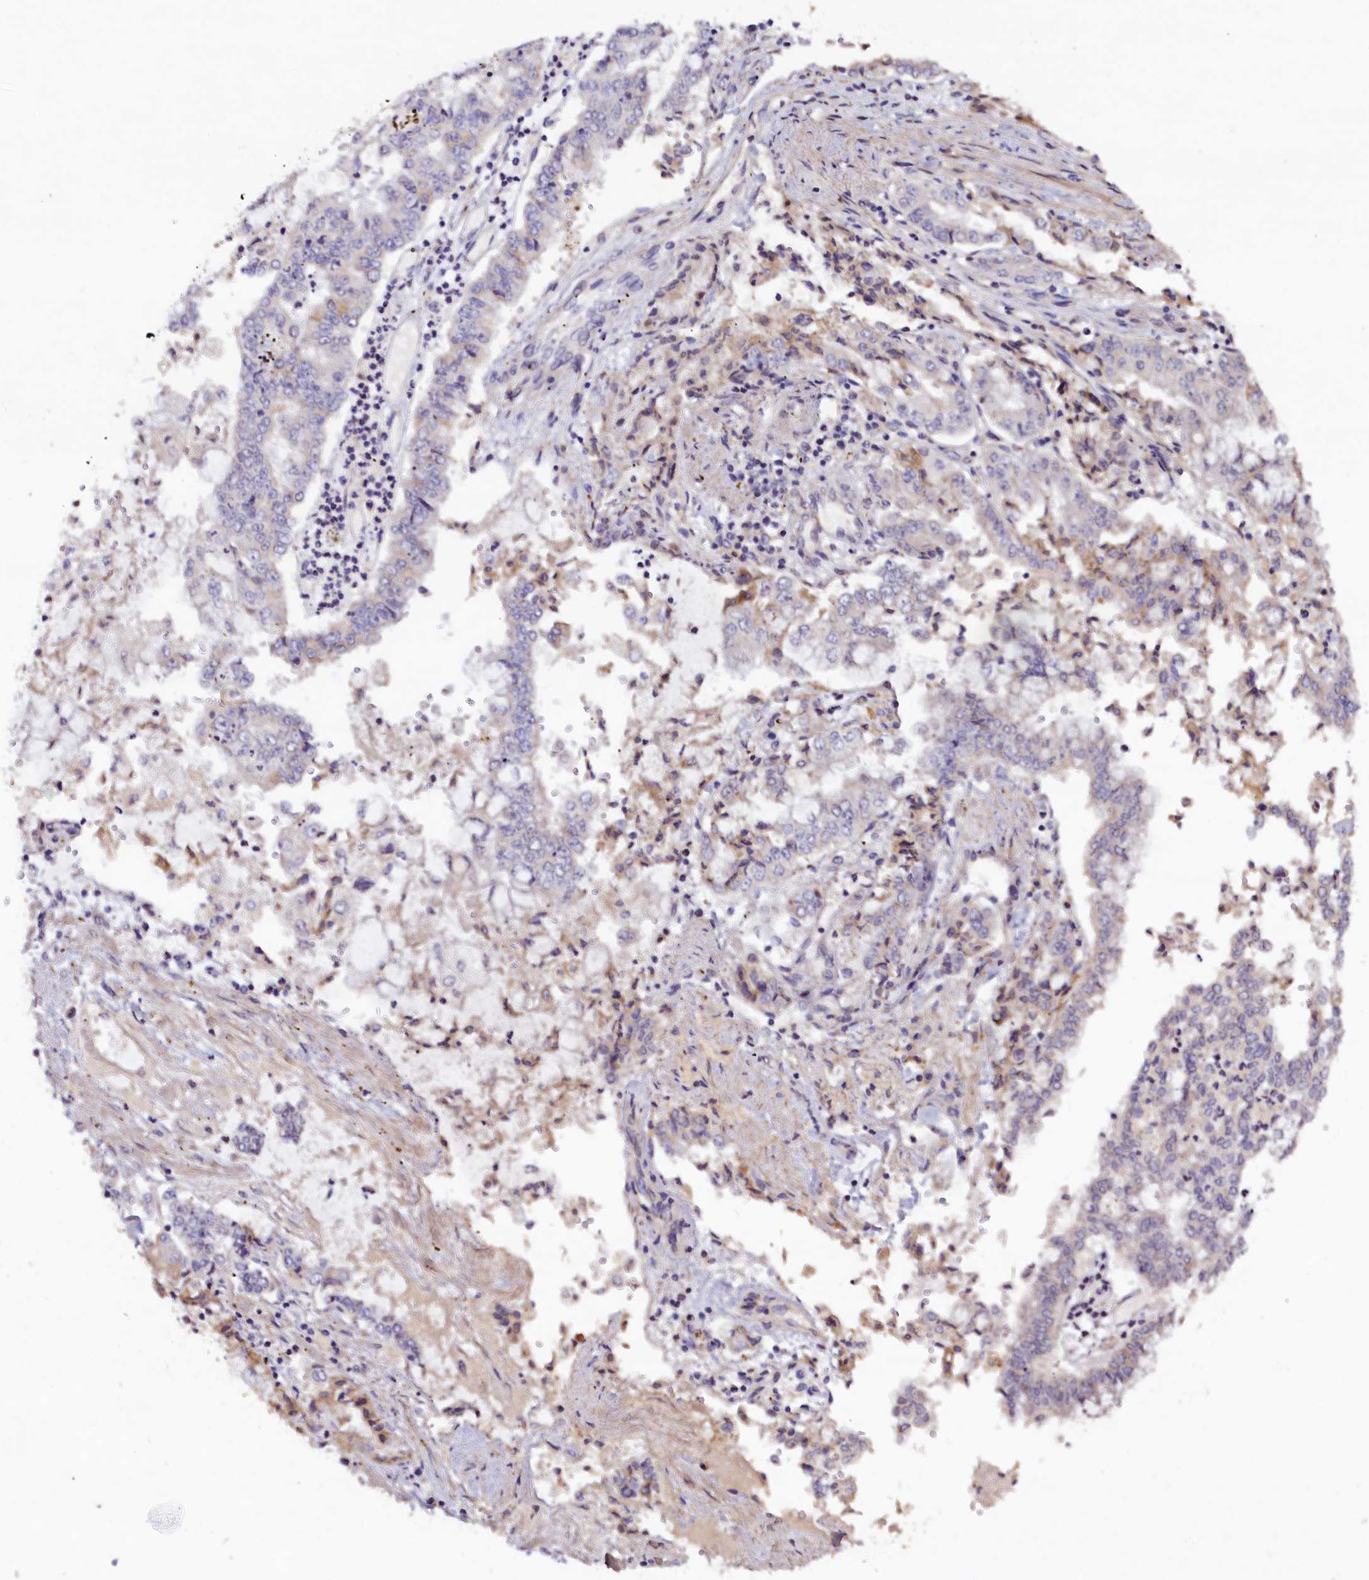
{"staining": {"intensity": "negative", "quantity": "none", "location": "none"}, "tissue": "stomach cancer", "cell_type": "Tumor cells", "image_type": "cancer", "snomed": [{"axis": "morphology", "description": "Adenocarcinoma, NOS"}, {"axis": "topography", "description": "Stomach"}], "caption": "Human adenocarcinoma (stomach) stained for a protein using IHC exhibits no expression in tumor cells.", "gene": "ST7L", "patient": {"sex": "male", "age": 76}}